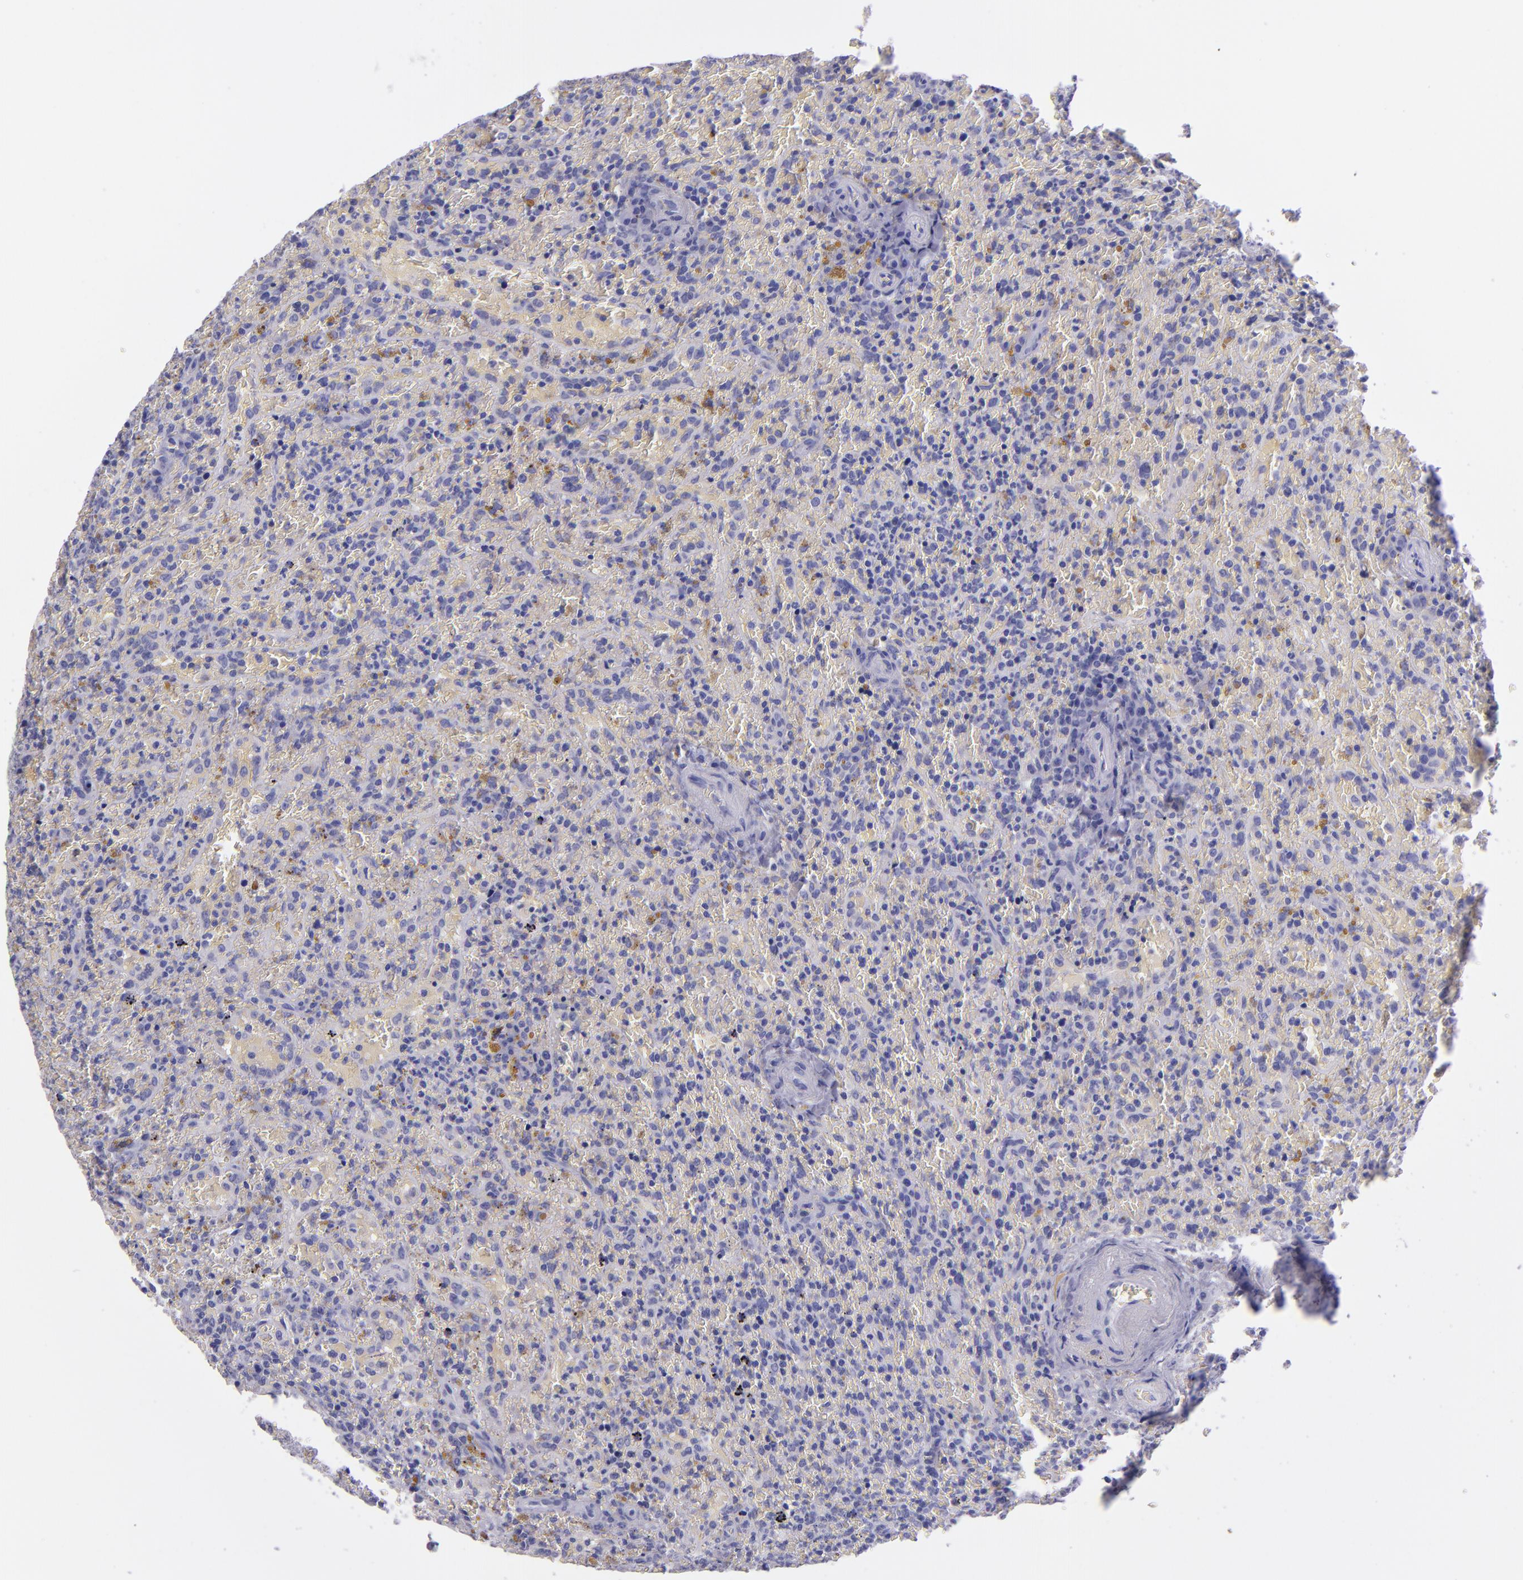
{"staining": {"intensity": "negative", "quantity": "none", "location": "none"}, "tissue": "lymphoma", "cell_type": "Tumor cells", "image_type": "cancer", "snomed": [{"axis": "morphology", "description": "Malignant lymphoma, non-Hodgkin's type, High grade"}, {"axis": "topography", "description": "Spleen"}, {"axis": "topography", "description": "Lymph node"}], "caption": "This is a histopathology image of immunohistochemistry staining of high-grade malignant lymphoma, non-Hodgkin's type, which shows no staining in tumor cells. (DAB (3,3'-diaminobenzidine) immunohistochemistry, high magnification).", "gene": "TNNT3", "patient": {"sex": "female", "age": 70}}